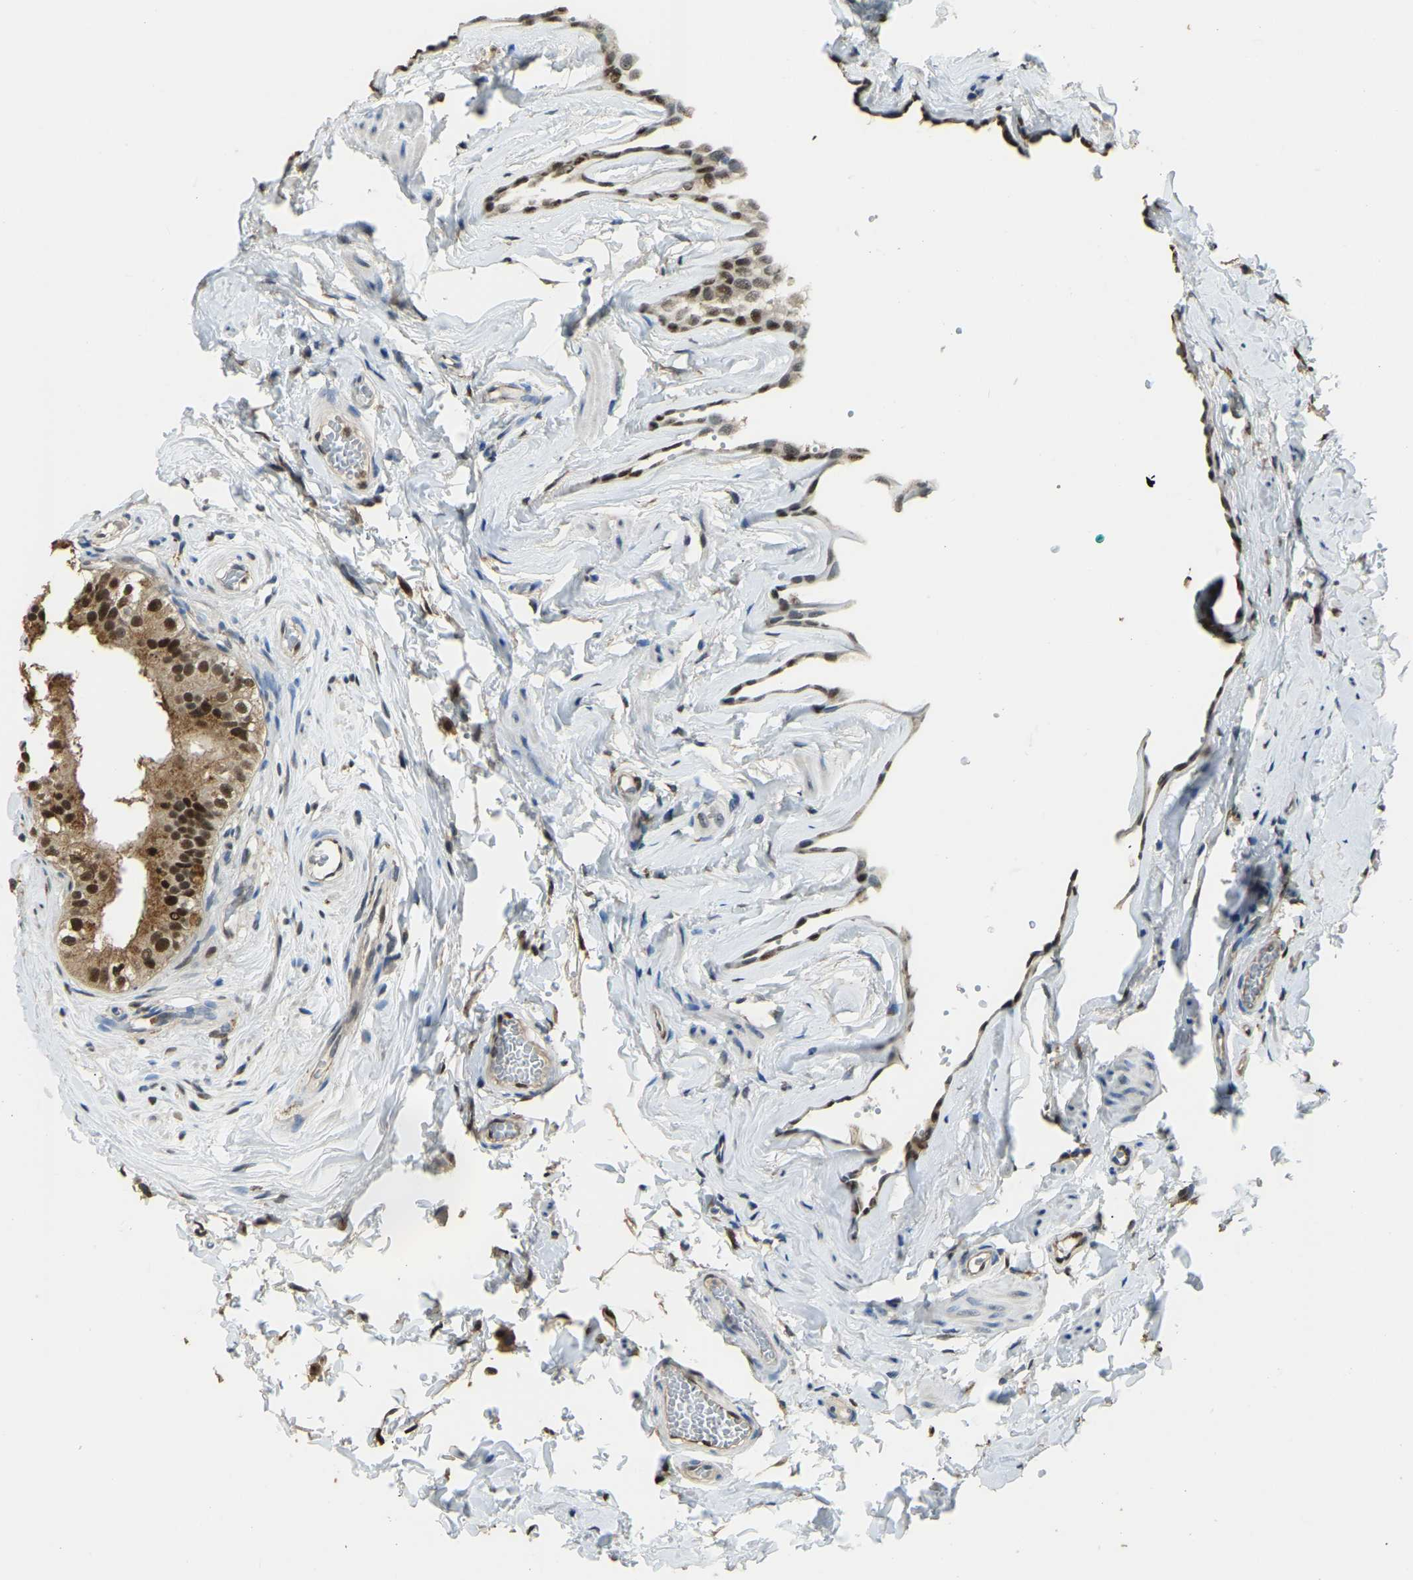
{"staining": {"intensity": "strong", "quantity": ">75%", "location": "cytoplasmic/membranous,nuclear"}, "tissue": "epididymis", "cell_type": "Glandular cells", "image_type": "normal", "snomed": [{"axis": "morphology", "description": "Normal tissue, NOS"}, {"axis": "topography", "description": "Testis"}, {"axis": "topography", "description": "Epididymis"}], "caption": "High-magnification brightfield microscopy of normal epididymis stained with DAB (brown) and counterstained with hematoxylin (blue). glandular cells exhibit strong cytoplasmic/membranous,nuclear positivity is identified in about>75% of cells. The protein is stained brown, and the nuclei are stained in blue (DAB (3,3'-diaminobenzidine) IHC with brightfield microscopy, high magnification).", "gene": "NANS", "patient": {"sex": "male", "age": 36}}